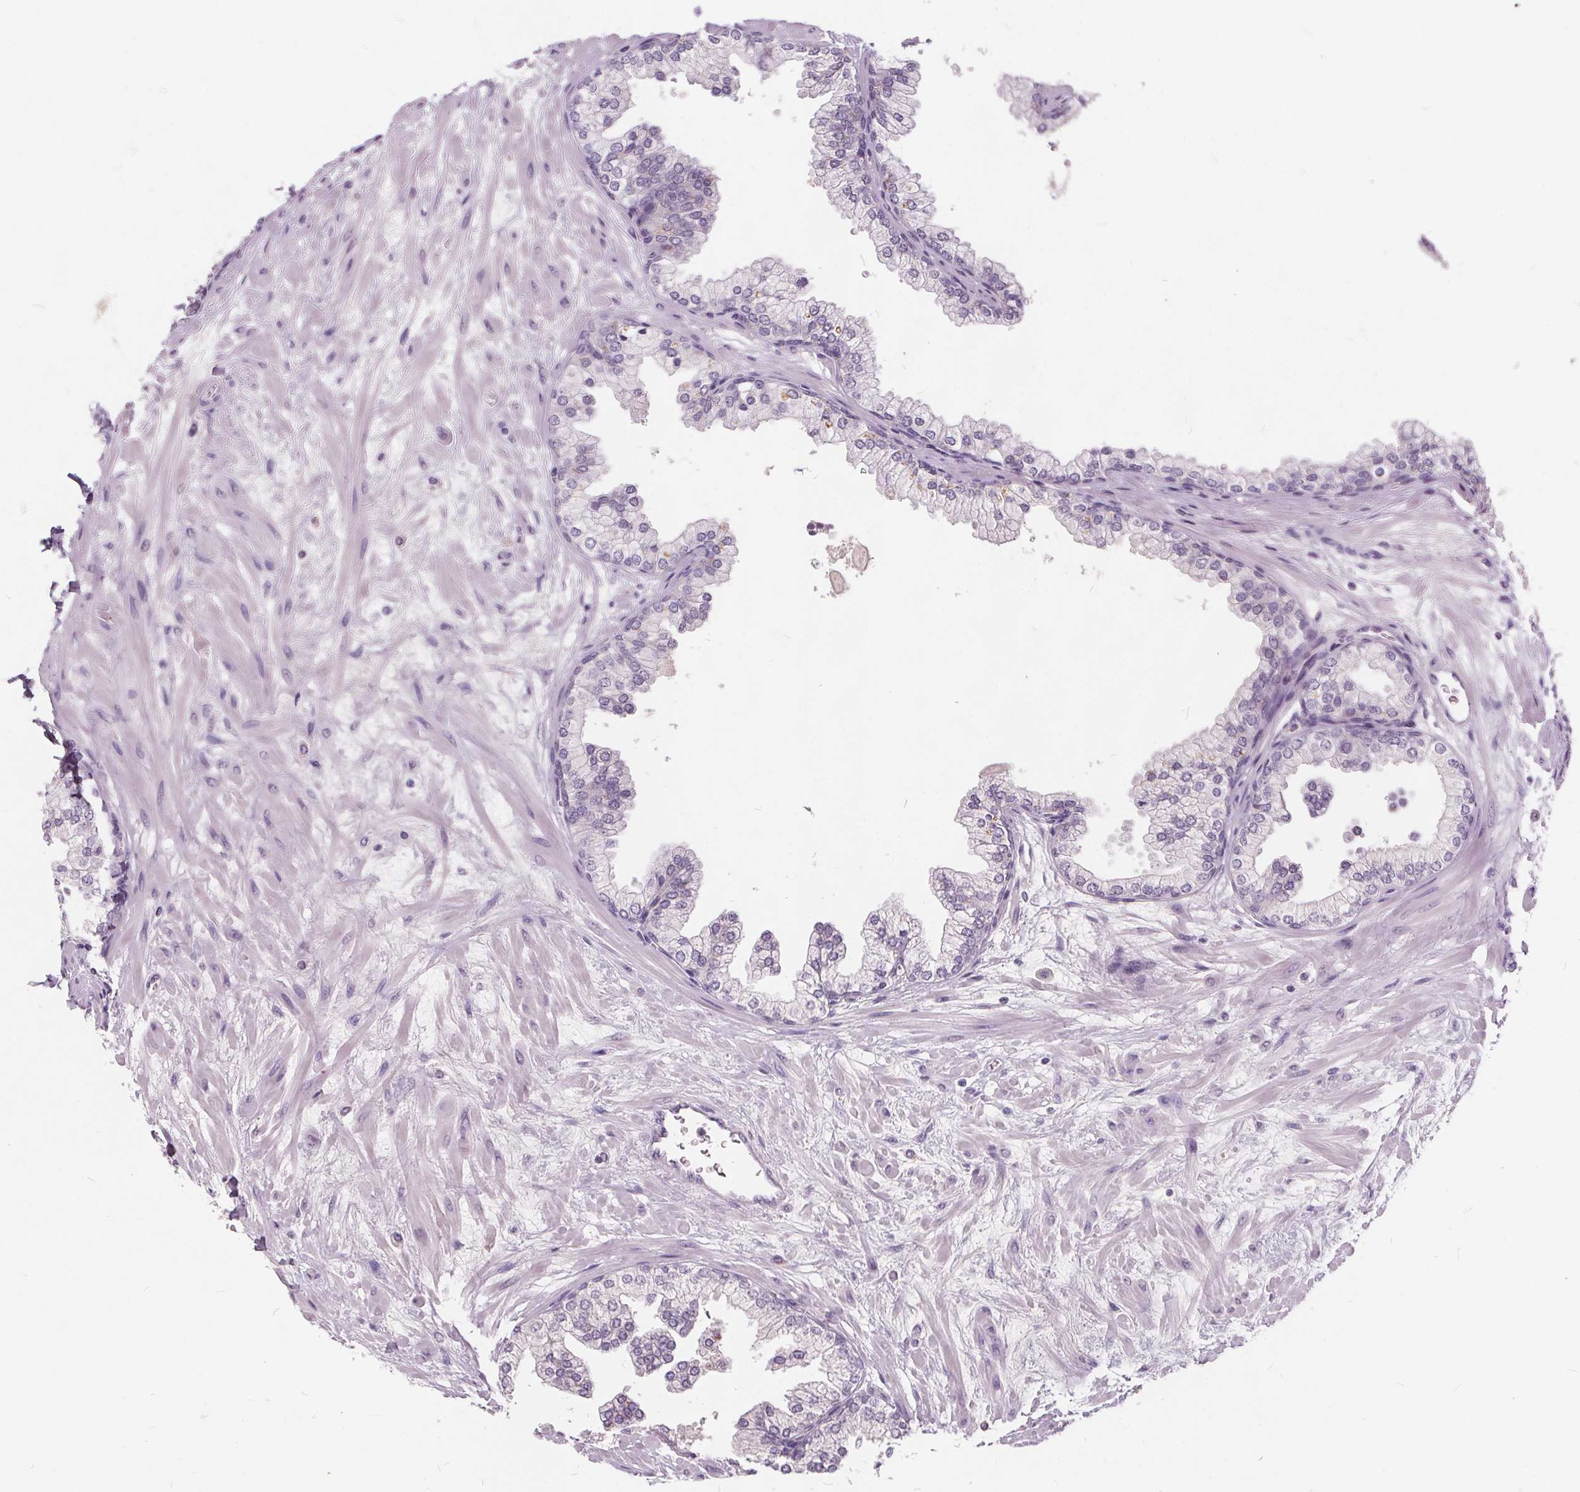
{"staining": {"intensity": "negative", "quantity": "none", "location": "none"}, "tissue": "prostate", "cell_type": "Glandular cells", "image_type": "normal", "snomed": [{"axis": "morphology", "description": "Normal tissue, NOS"}, {"axis": "topography", "description": "Prostate"}, {"axis": "topography", "description": "Peripheral nerve tissue"}], "caption": "Immunohistochemistry of normal prostate displays no positivity in glandular cells. The staining is performed using DAB brown chromogen with nuclei counter-stained in using hematoxylin.", "gene": "PLA2G2E", "patient": {"sex": "male", "age": 61}}